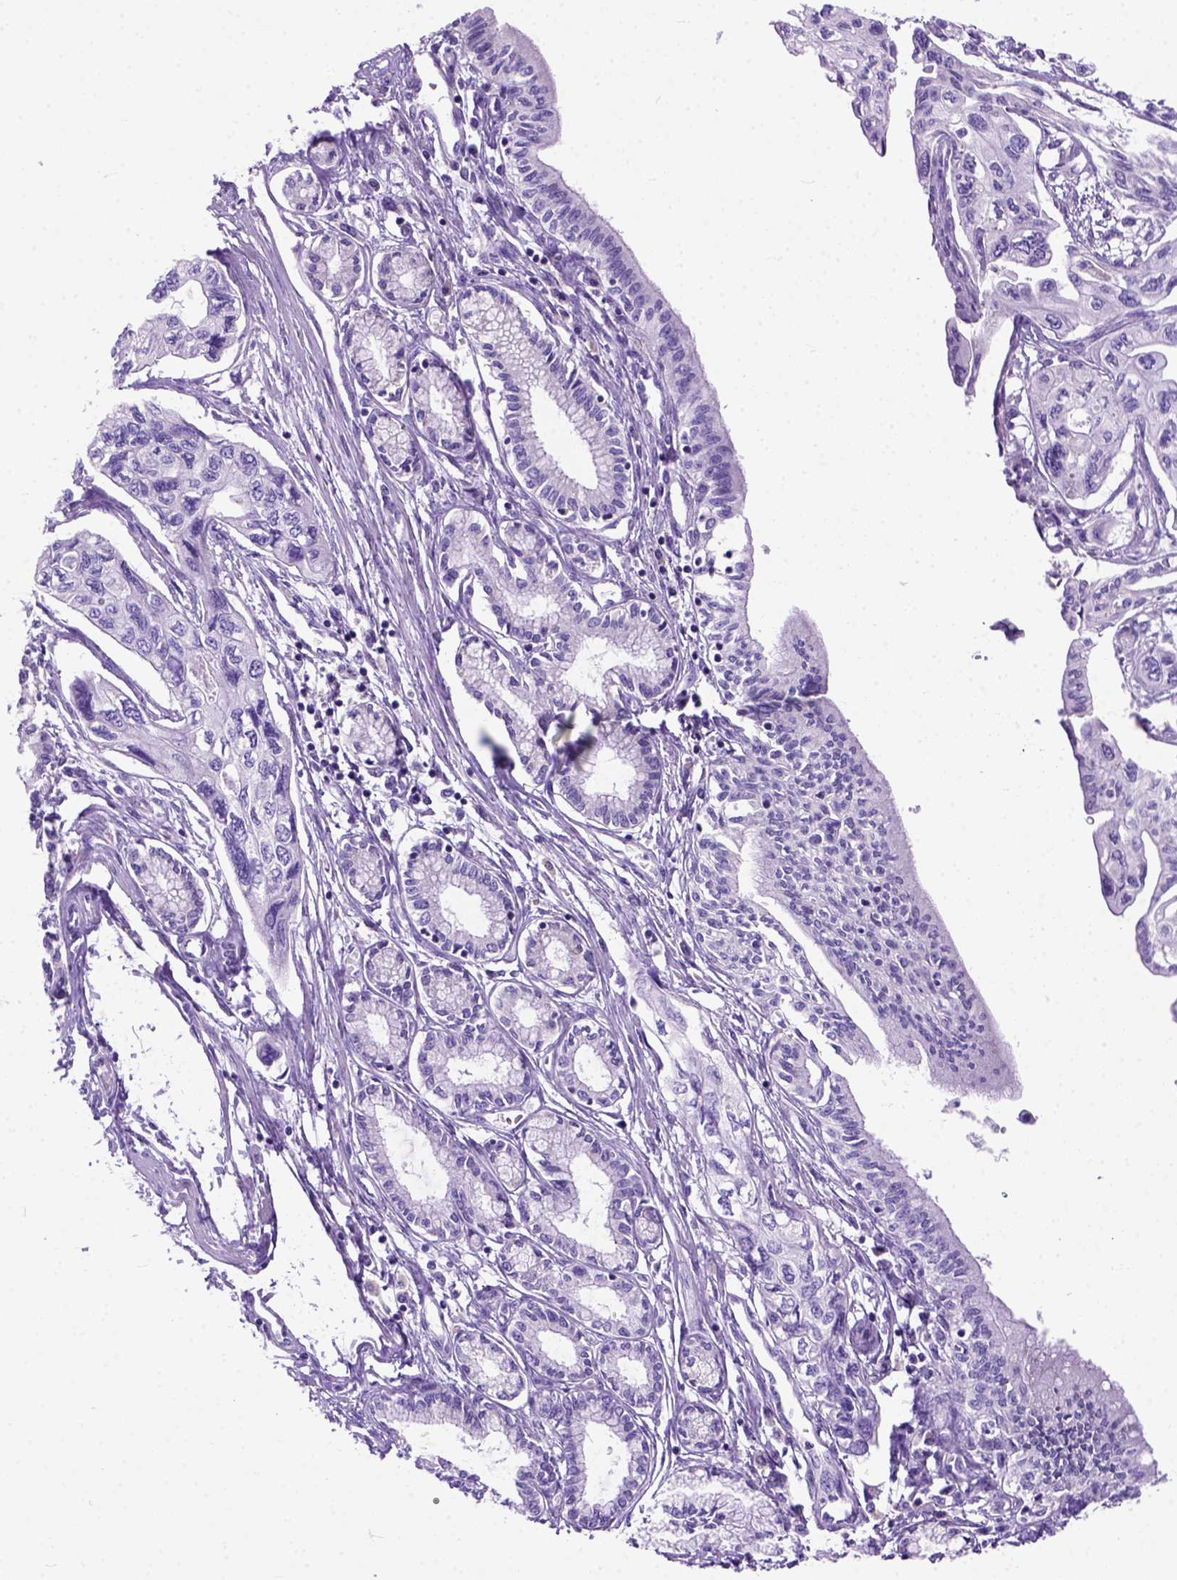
{"staining": {"intensity": "negative", "quantity": "none", "location": "none"}, "tissue": "pancreatic cancer", "cell_type": "Tumor cells", "image_type": "cancer", "snomed": [{"axis": "morphology", "description": "Adenocarcinoma, NOS"}, {"axis": "topography", "description": "Pancreas"}], "caption": "Histopathology image shows no significant protein positivity in tumor cells of adenocarcinoma (pancreatic).", "gene": "ODAD3", "patient": {"sex": "female", "age": 76}}